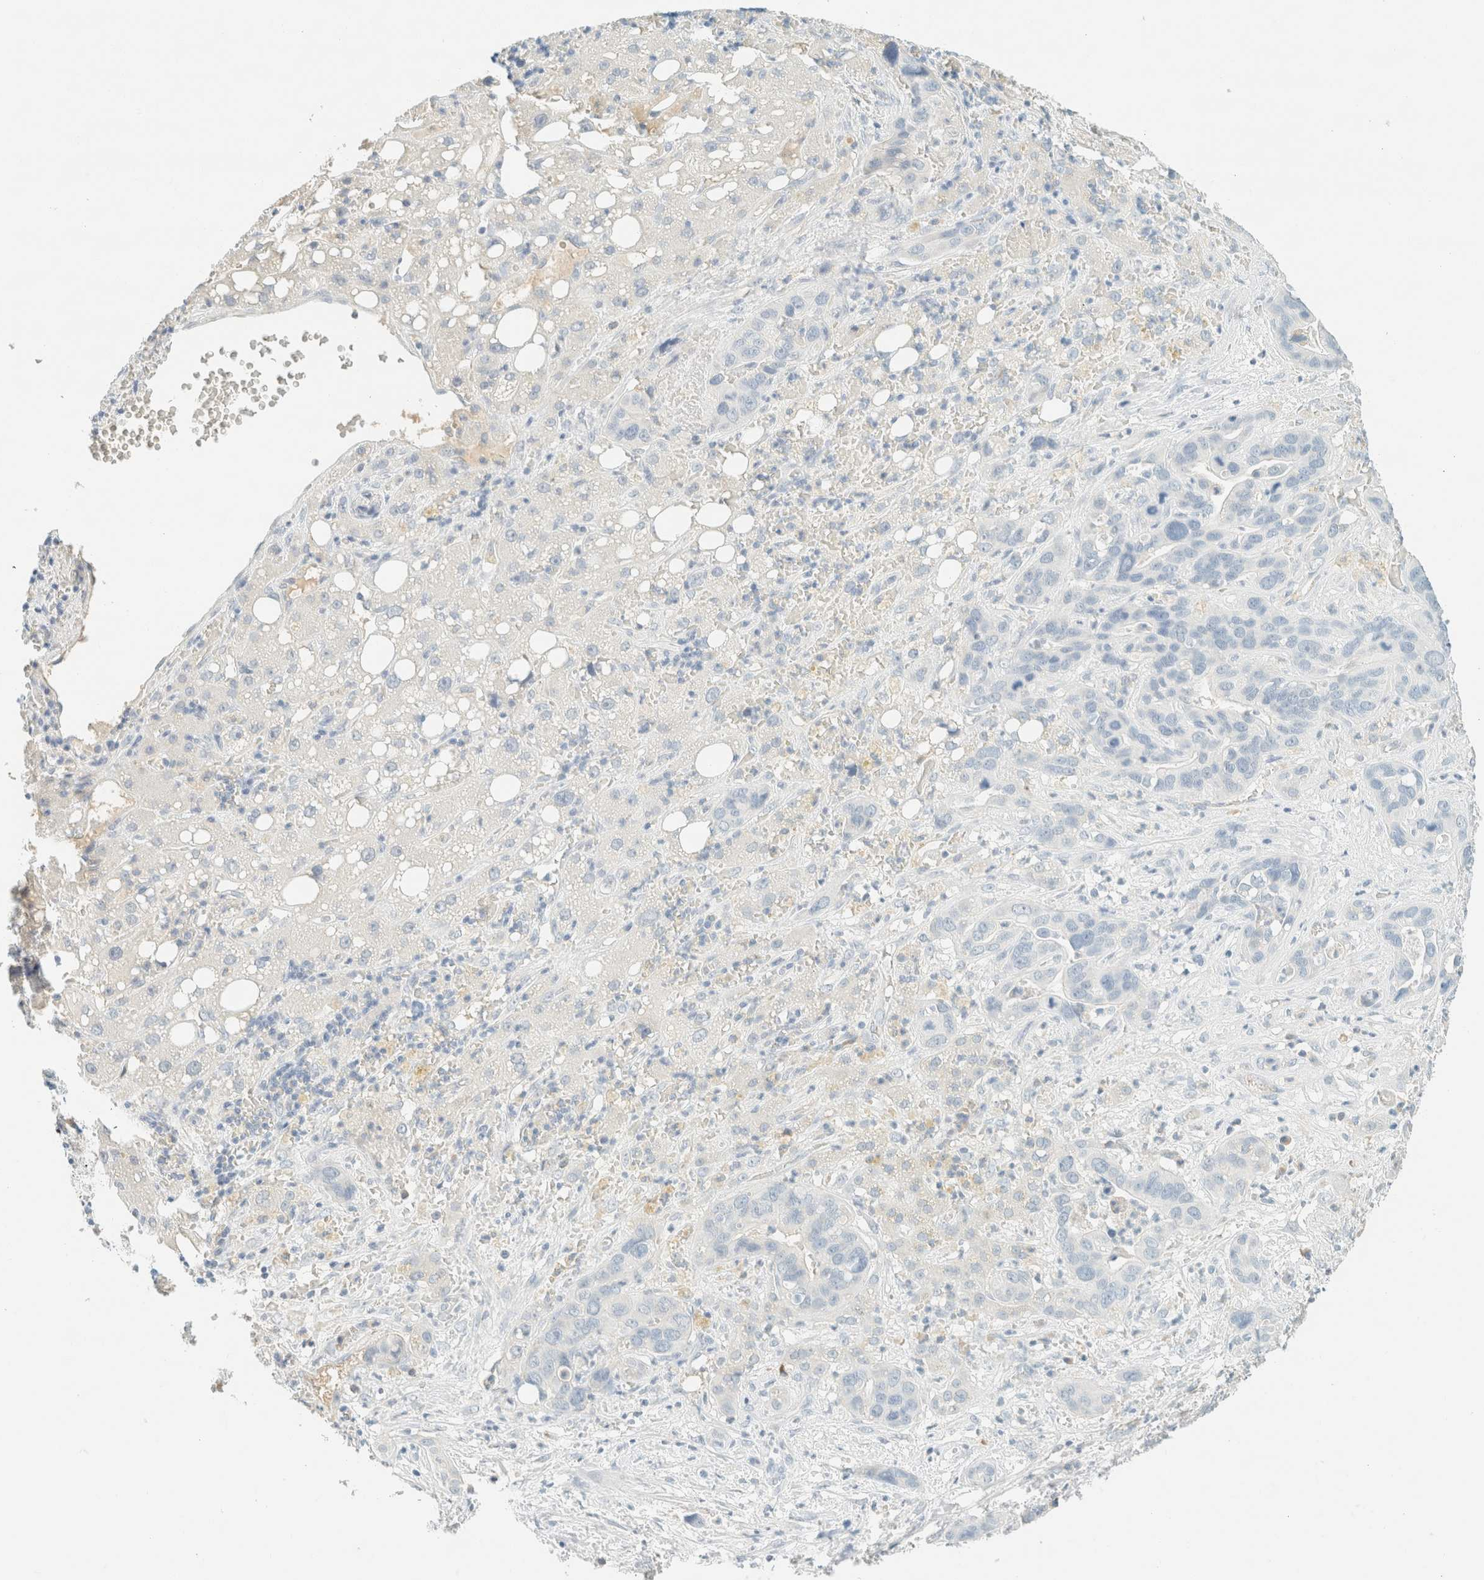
{"staining": {"intensity": "negative", "quantity": "none", "location": "none"}, "tissue": "liver cancer", "cell_type": "Tumor cells", "image_type": "cancer", "snomed": [{"axis": "morphology", "description": "Cholangiocarcinoma"}, {"axis": "topography", "description": "Liver"}], "caption": "Liver cholangiocarcinoma was stained to show a protein in brown. There is no significant staining in tumor cells.", "gene": "GPA33", "patient": {"sex": "female", "age": 65}}